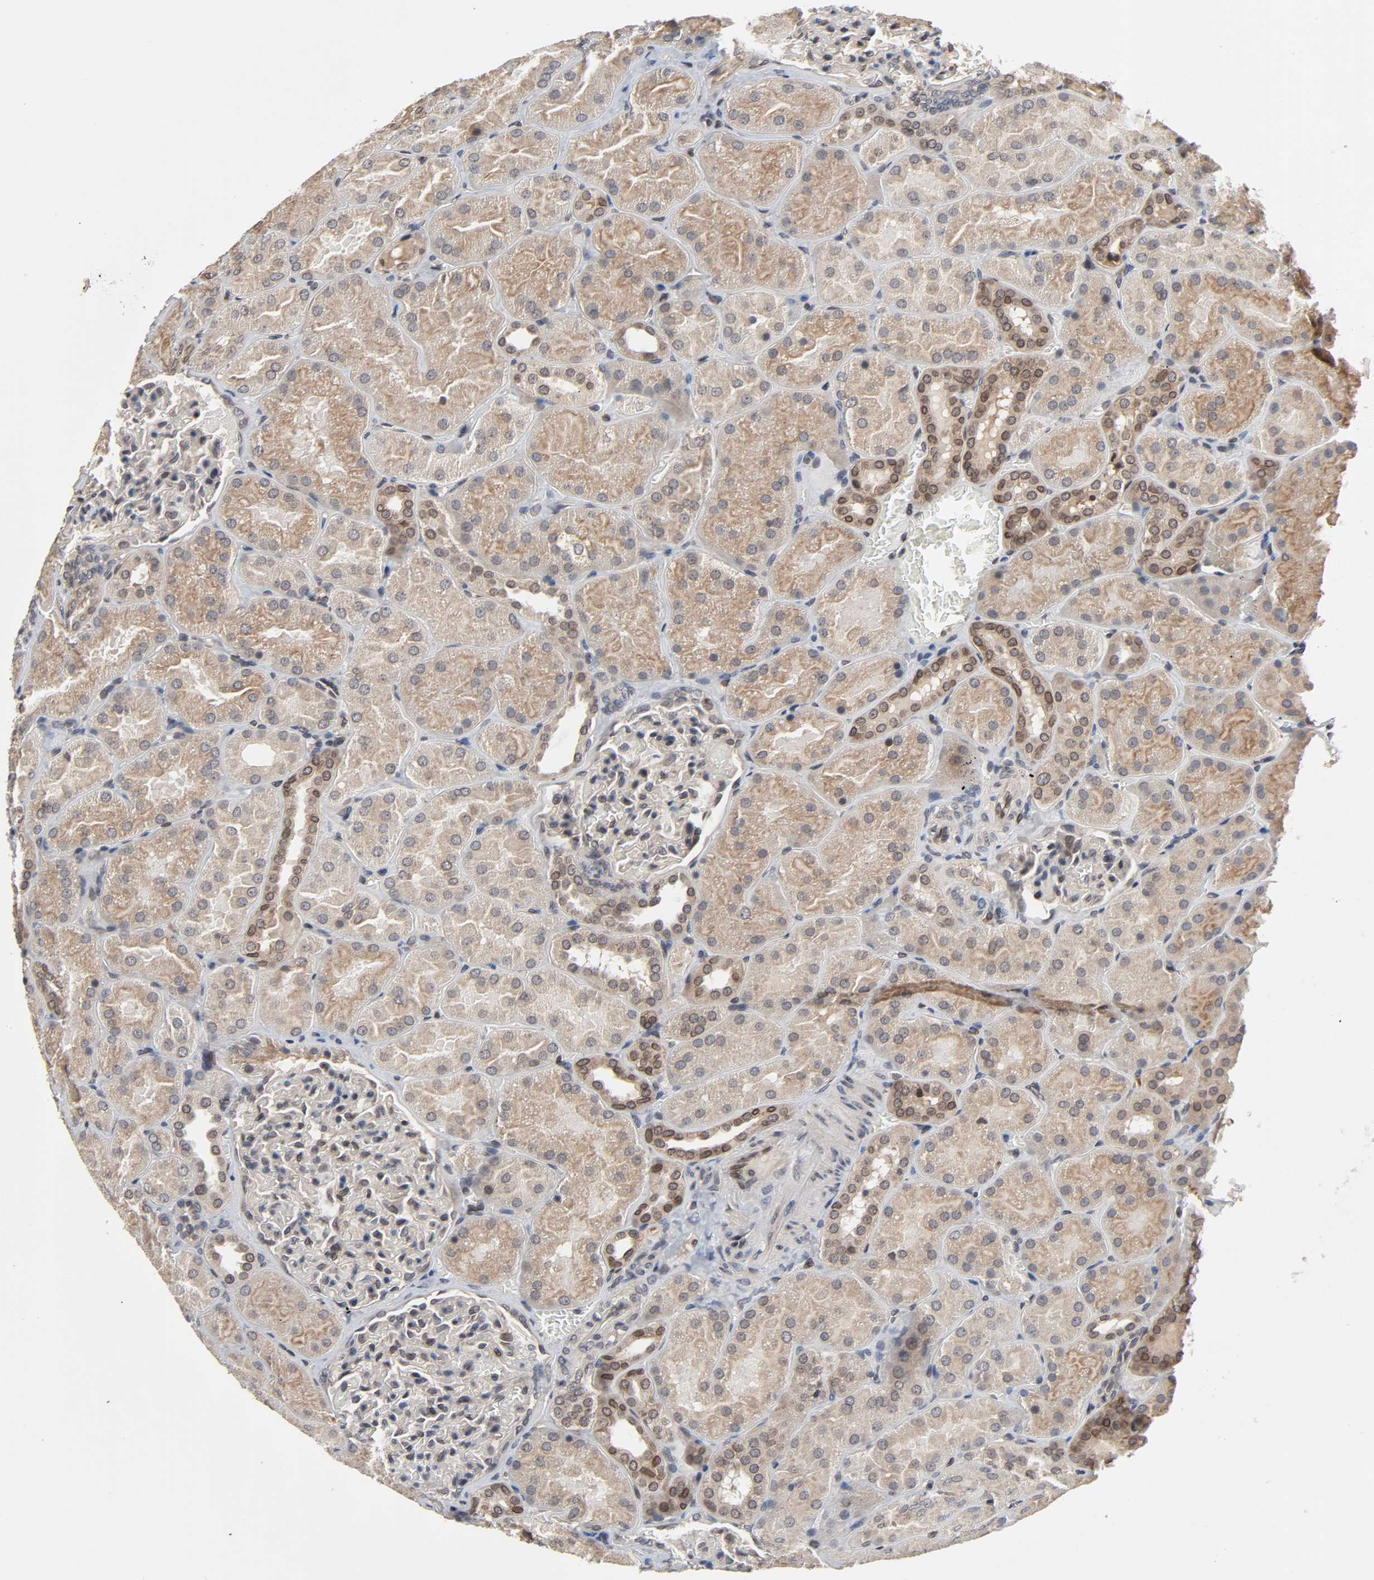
{"staining": {"intensity": "weak", "quantity": "<25%", "location": "cytoplasmic/membranous"}, "tissue": "kidney", "cell_type": "Cells in glomeruli", "image_type": "normal", "snomed": [{"axis": "morphology", "description": "Normal tissue, NOS"}, {"axis": "topography", "description": "Kidney"}], "caption": "A photomicrograph of kidney stained for a protein reveals no brown staining in cells in glomeruli.", "gene": "CCDC175", "patient": {"sex": "male", "age": 28}}